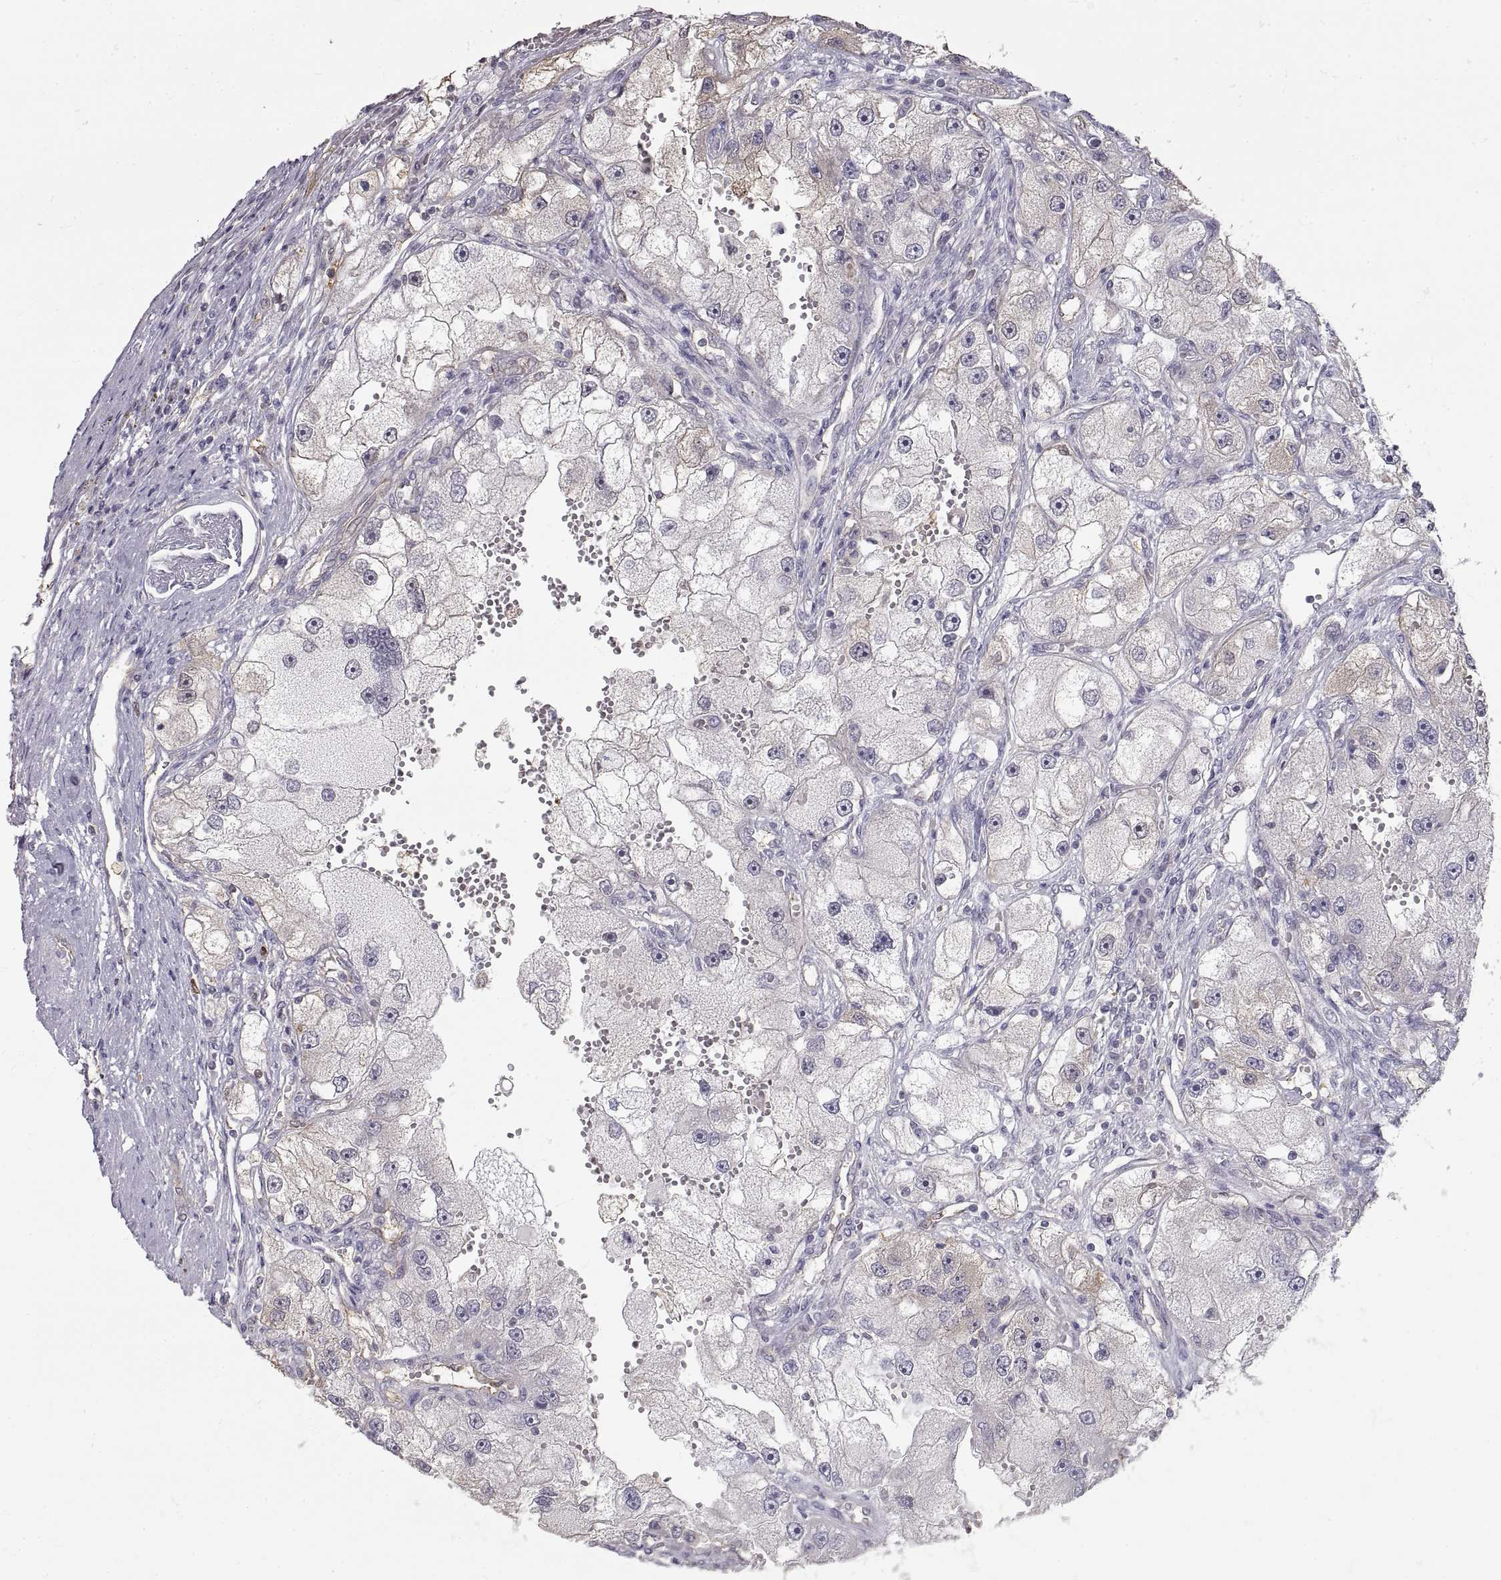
{"staining": {"intensity": "weak", "quantity": "<25%", "location": "cytoplasmic/membranous"}, "tissue": "renal cancer", "cell_type": "Tumor cells", "image_type": "cancer", "snomed": [{"axis": "morphology", "description": "Adenocarcinoma, NOS"}, {"axis": "topography", "description": "Kidney"}], "caption": "This is an immunohistochemistry micrograph of adenocarcinoma (renal). There is no expression in tumor cells.", "gene": "HSP90AB1", "patient": {"sex": "male", "age": 63}}